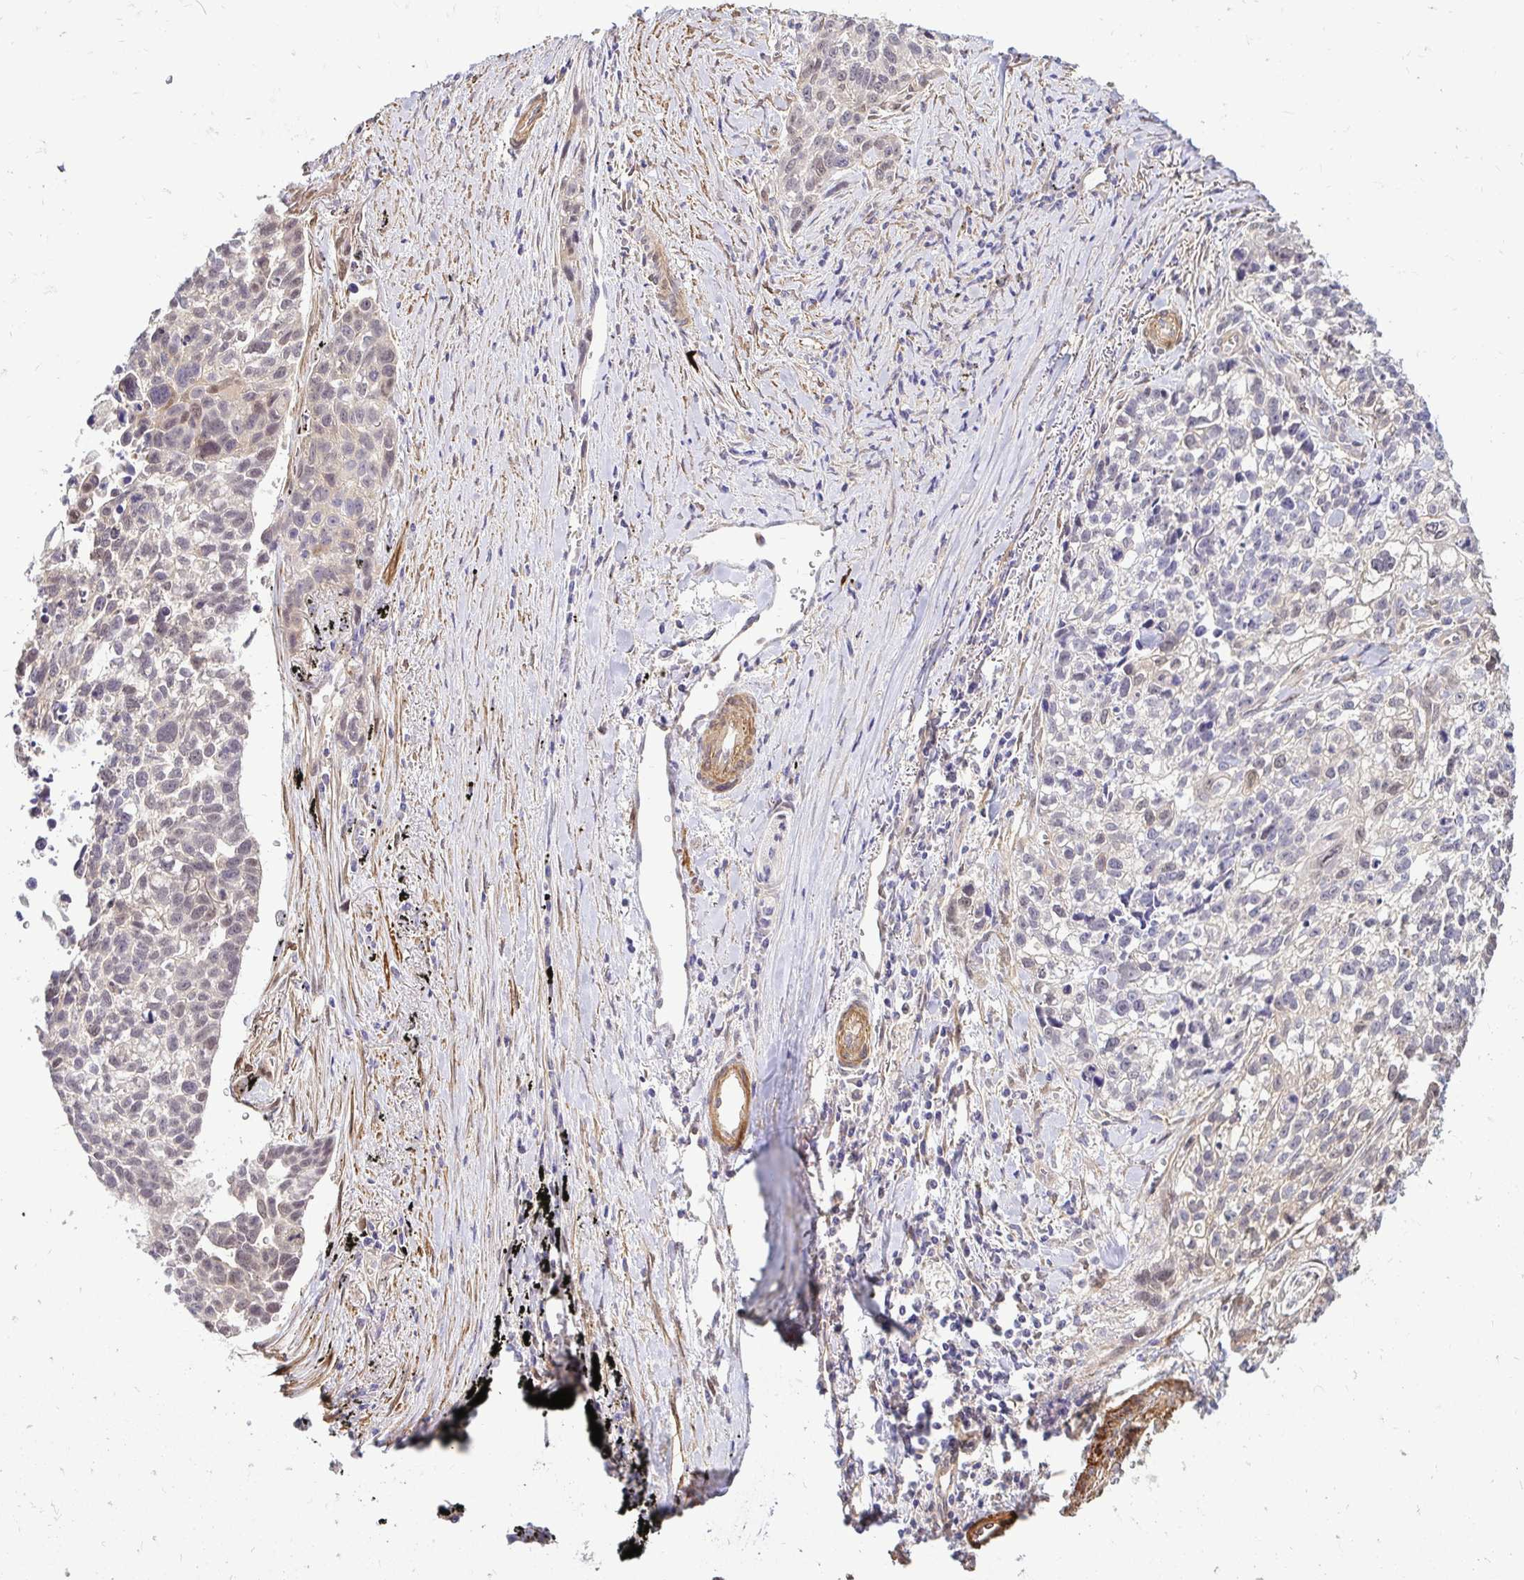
{"staining": {"intensity": "weak", "quantity": "<25%", "location": "cytoplasmic/membranous,nuclear"}, "tissue": "lung cancer", "cell_type": "Tumor cells", "image_type": "cancer", "snomed": [{"axis": "morphology", "description": "Squamous cell carcinoma, NOS"}, {"axis": "topography", "description": "Lung"}], "caption": "High power microscopy histopathology image of an IHC histopathology image of lung squamous cell carcinoma, revealing no significant positivity in tumor cells. The staining is performed using DAB (3,3'-diaminobenzidine) brown chromogen with nuclei counter-stained in using hematoxylin.", "gene": "YAP1", "patient": {"sex": "male", "age": 74}}